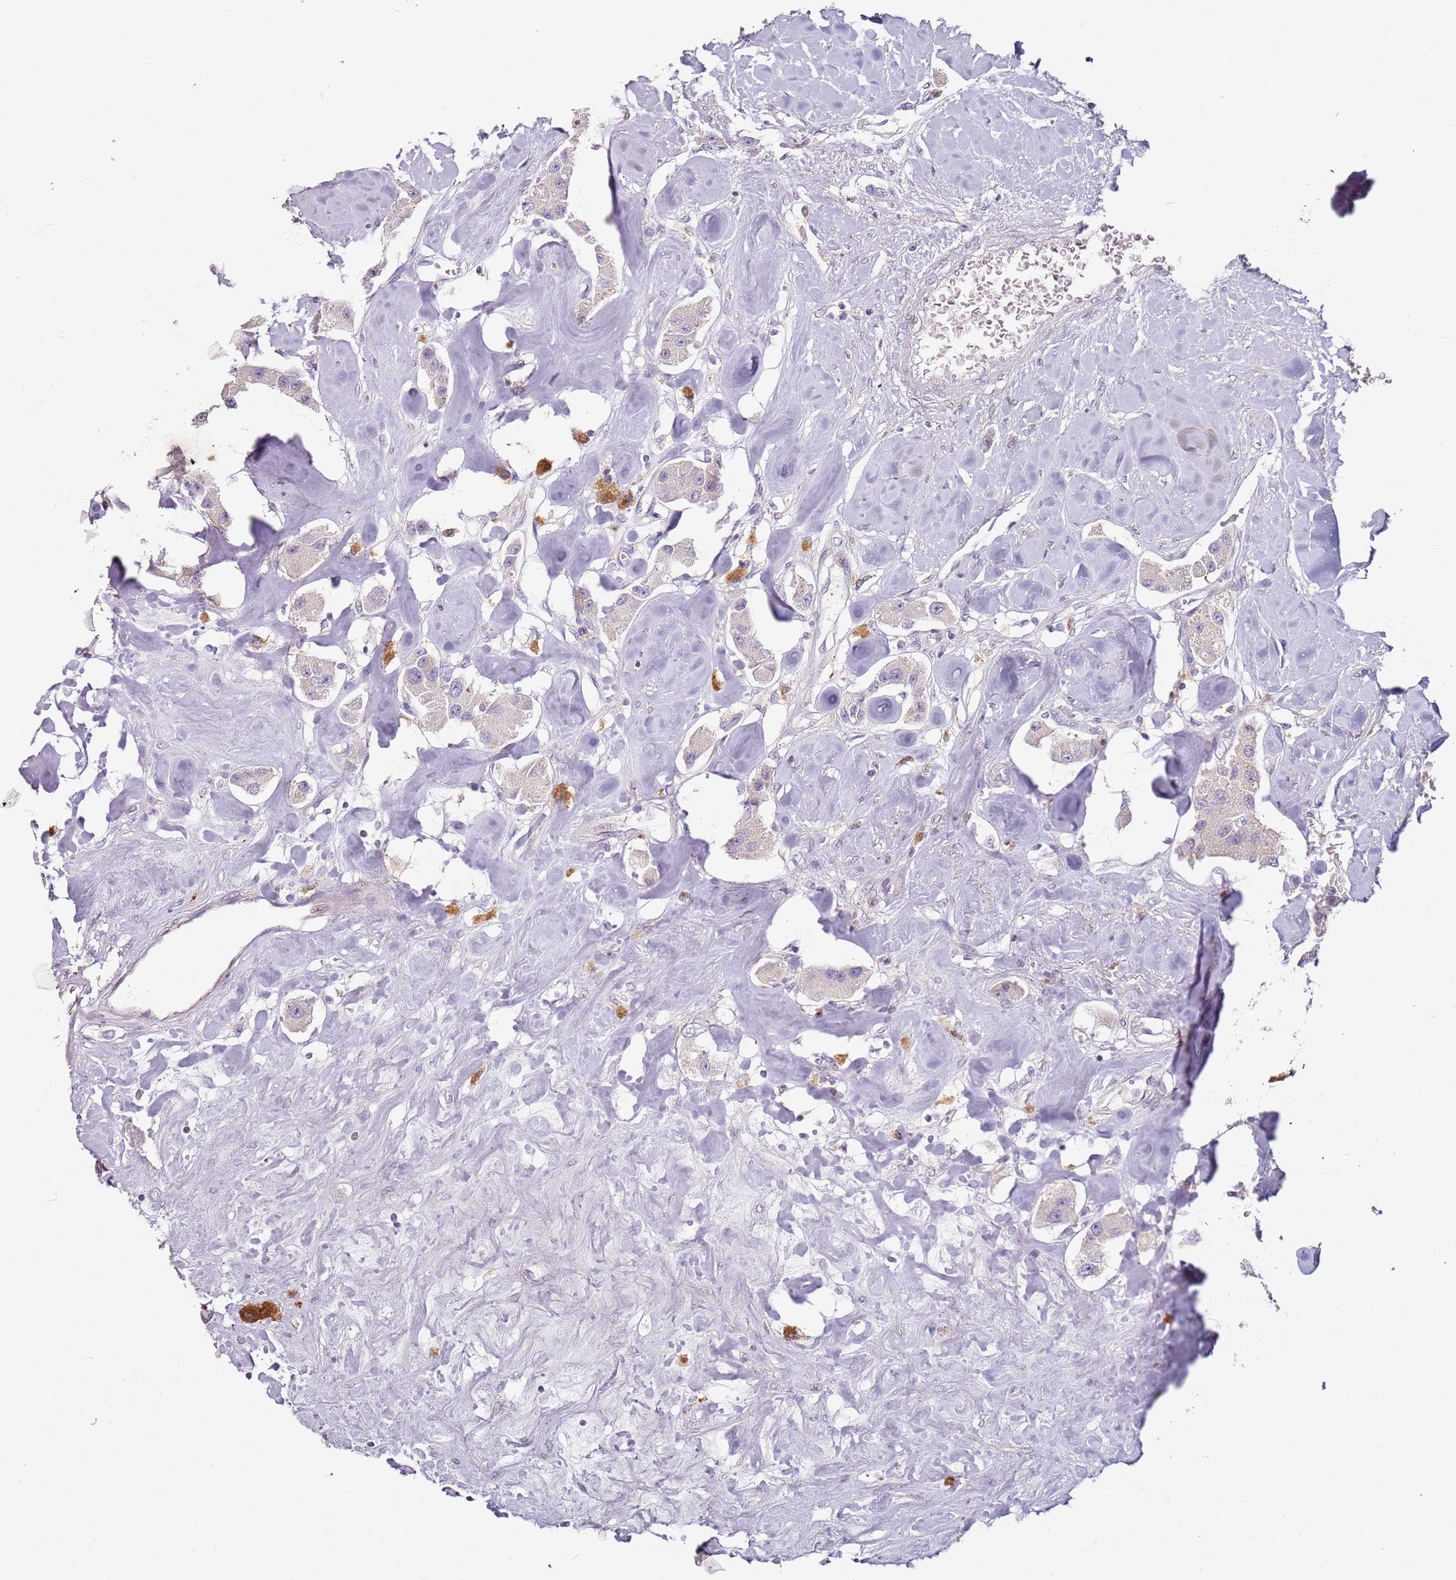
{"staining": {"intensity": "negative", "quantity": "none", "location": "none"}, "tissue": "carcinoid", "cell_type": "Tumor cells", "image_type": "cancer", "snomed": [{"axis": "morphology", "description": "Carcinoid, malignant, NOS"}, {"axis": "topography", "description": "Pancreas"}], "caption": "This is an IHC image of carcinoid. There is no positivity in tumor cells.", "gene": "MDH1", "patient": {"sex": "male", "age": 41}}